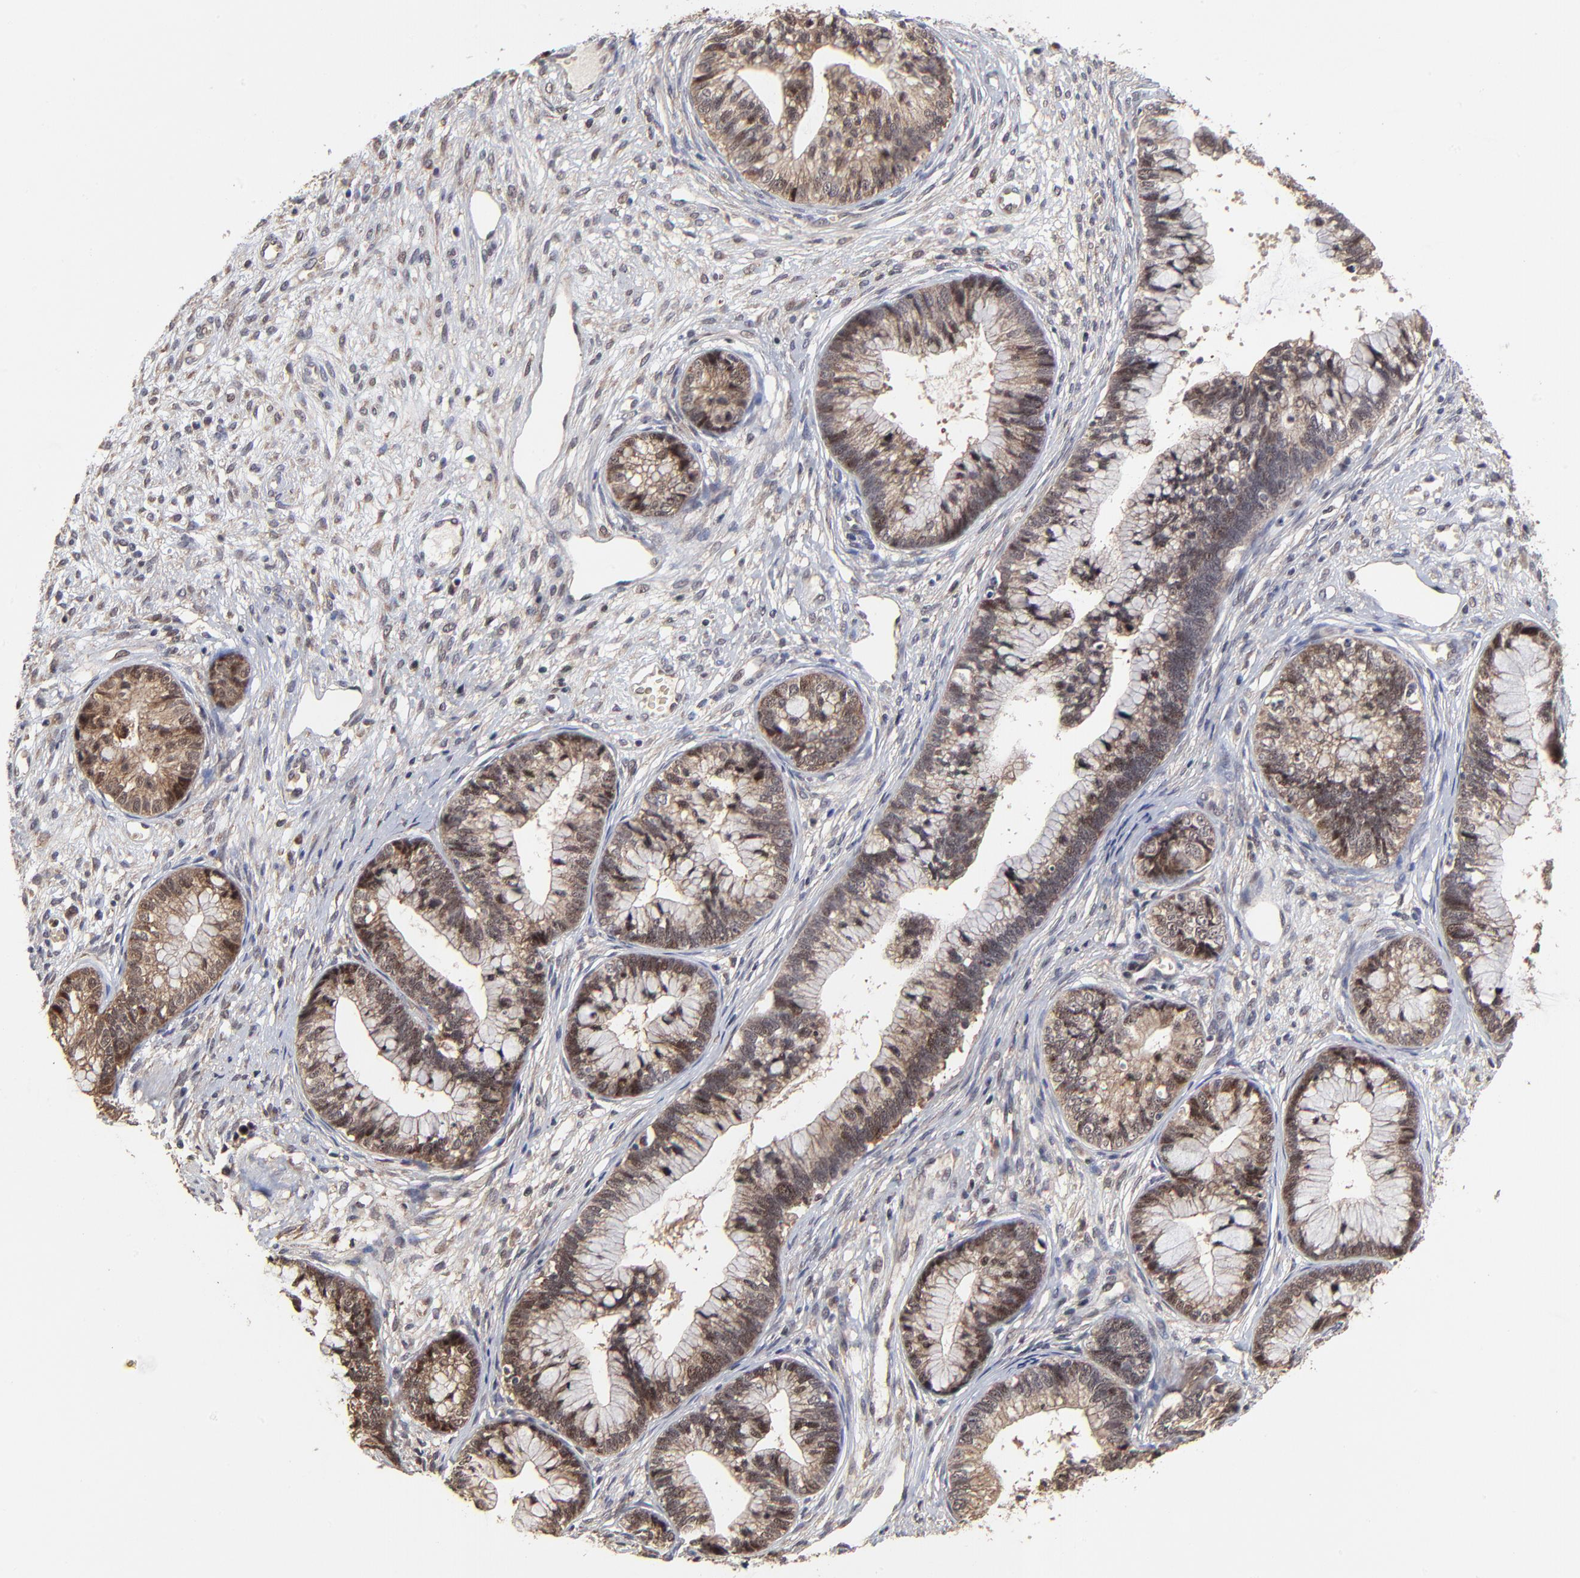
{"staining": {"intensity": "moderate", "quantity": ">75%", "location": "cytoplasmic/membranous,nuclear"}, "tissue": "cervical cancer", "cell_type": "Tumor cells", "image_type": "cancer", "snomed": [{"axis": "morphology", "description": "Adenocarcinoma, NOS"}, {"axis": "topography", "description": "Cervix"}], "caption": "A high-resolution photomicrograph shows IHC staining of cervical adenocarcinoma, which demonstrates moderate cytoplasmic/membranous and nuclear staining in approximately >75% of tumor cells. The protein of interest is shown in brown color, while the nuclei are stained blue.", "gene": "FRMD8", "patient": {"sex": "female", "age": 44}}